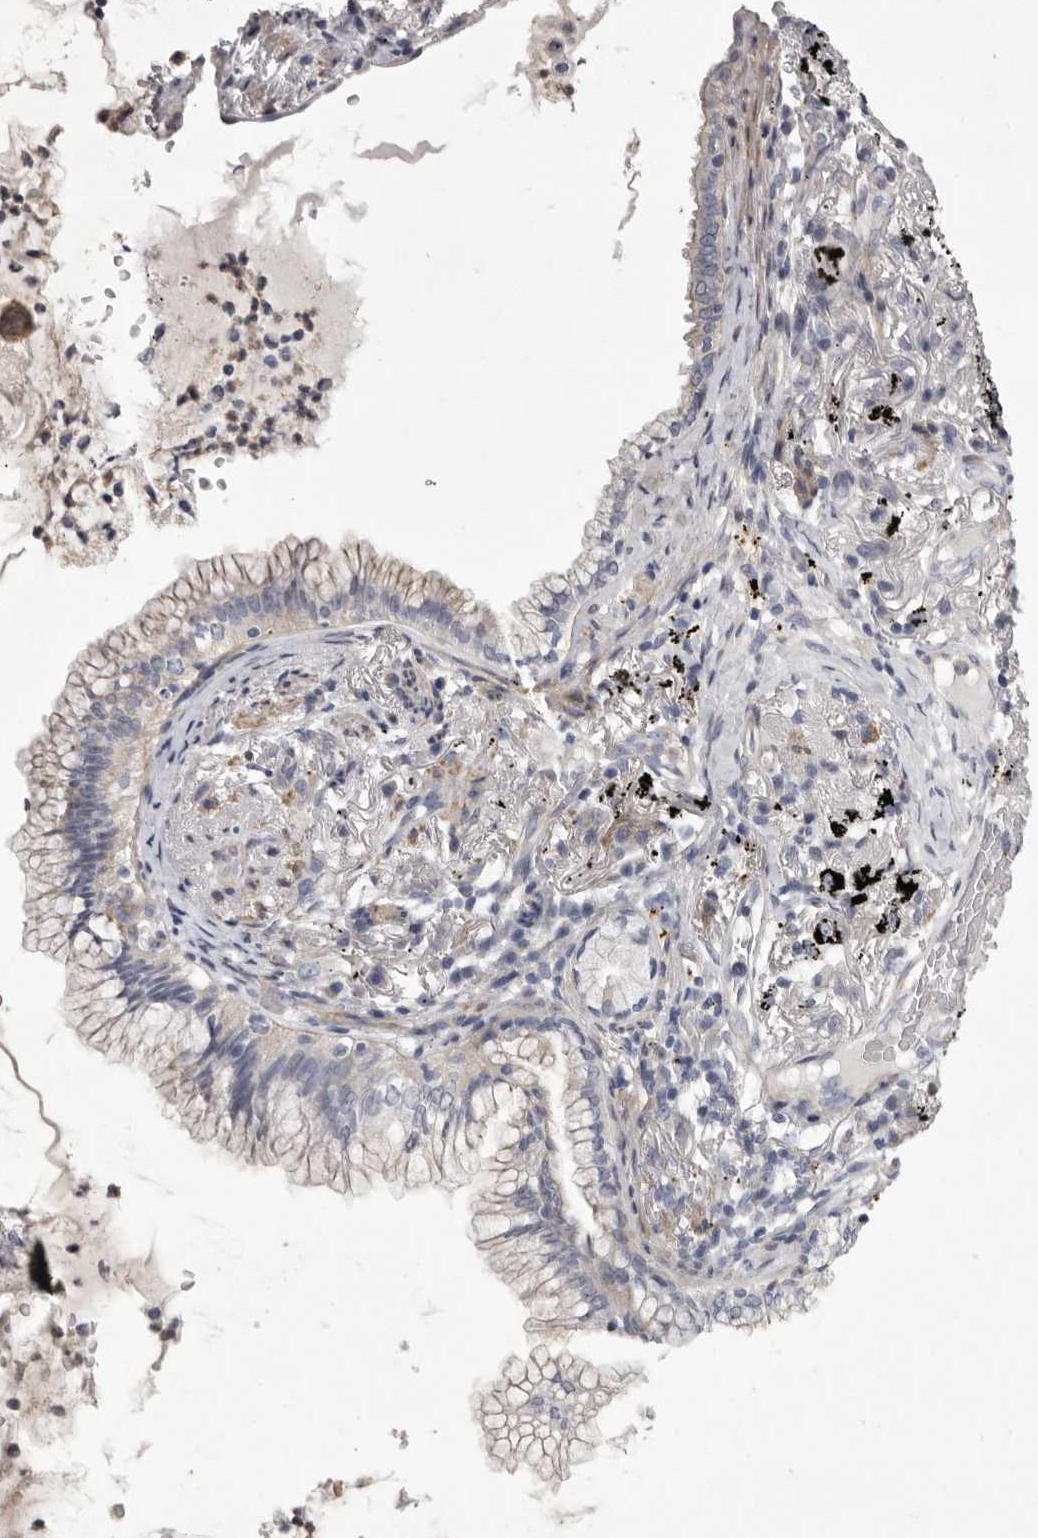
{"staining": {"intensity": "weak", "quantity": "25%-75%", "location": "cytoplasmic/membranous"}, "tissue": "lung cancer", "cell_type": "Tumor cells", "image_type": "cancer", "snomed": [{"axis": "morphology", "description": "Adenocarcinoma, NOS"}, {"axis": "topography", "description": "Lung"}], "caption": "An image of lung cancer (adenocarcinoma) stained for a protein displays weak cytoplasmic/membranous brown staining in tumor cells.", "gene": "NKAIN4", "patient": {"sex": "female", "age": 70}}